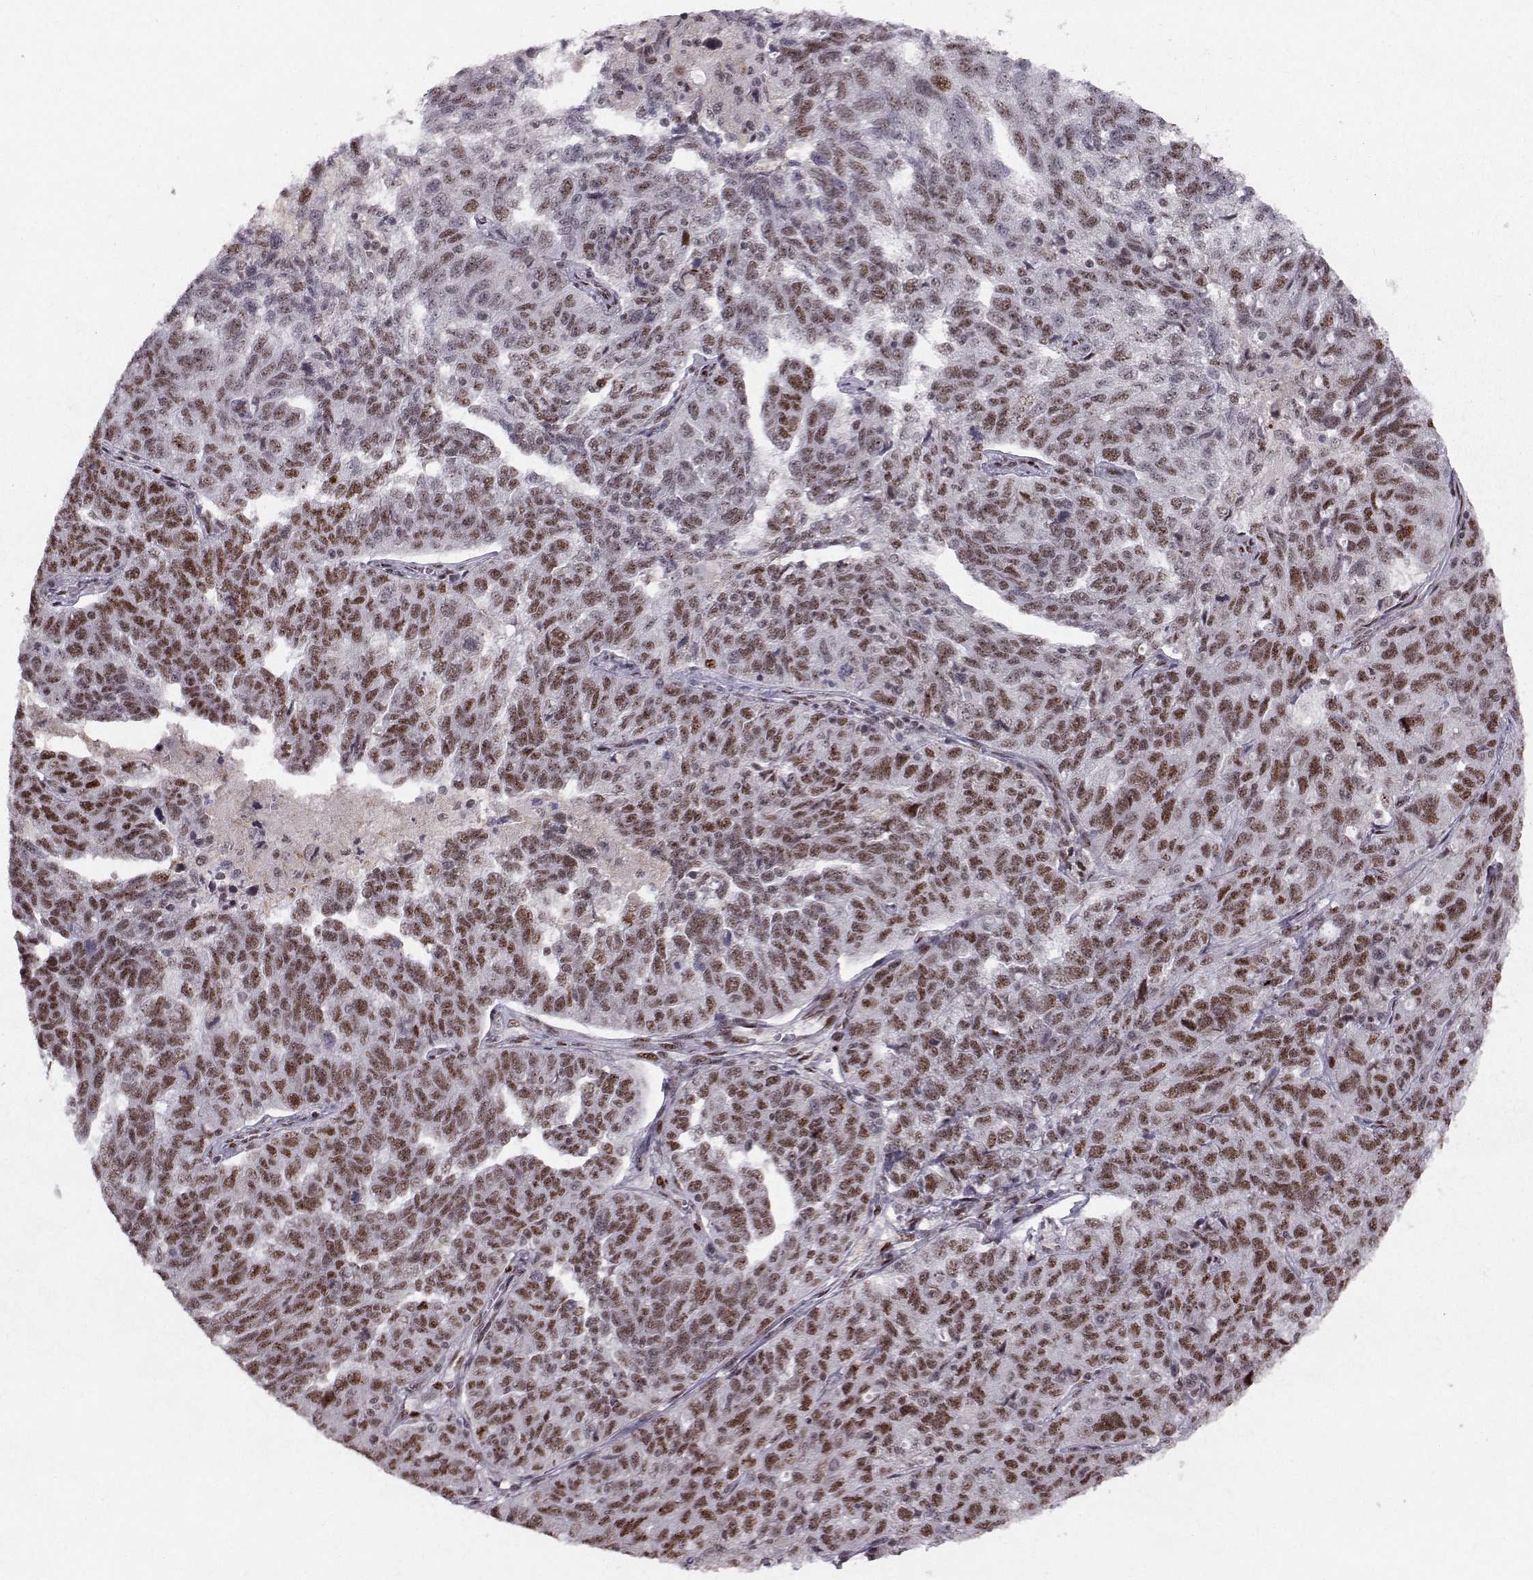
{"staining": {"intensity": "strong", "quantity": "25%-75%", "location": "nuclear"}, "tissue": "ovarian cancer", "cell_type": "Tumor cells", "image_type": "cancer", "snomed": [{"axis": "morphology", "description": "Cystadenocarcinoma, serous, NOS"}, {"axis": "topography", "description": "Ovary"}], "caption": "Ovarian cancer (serous cystadenocarcinoma) tissue demonstrates strong nuclear expression in about 25%-75% of tumor cells", "gene": "SNAPC2", "patient": {"sex": "female", "age": 71}}